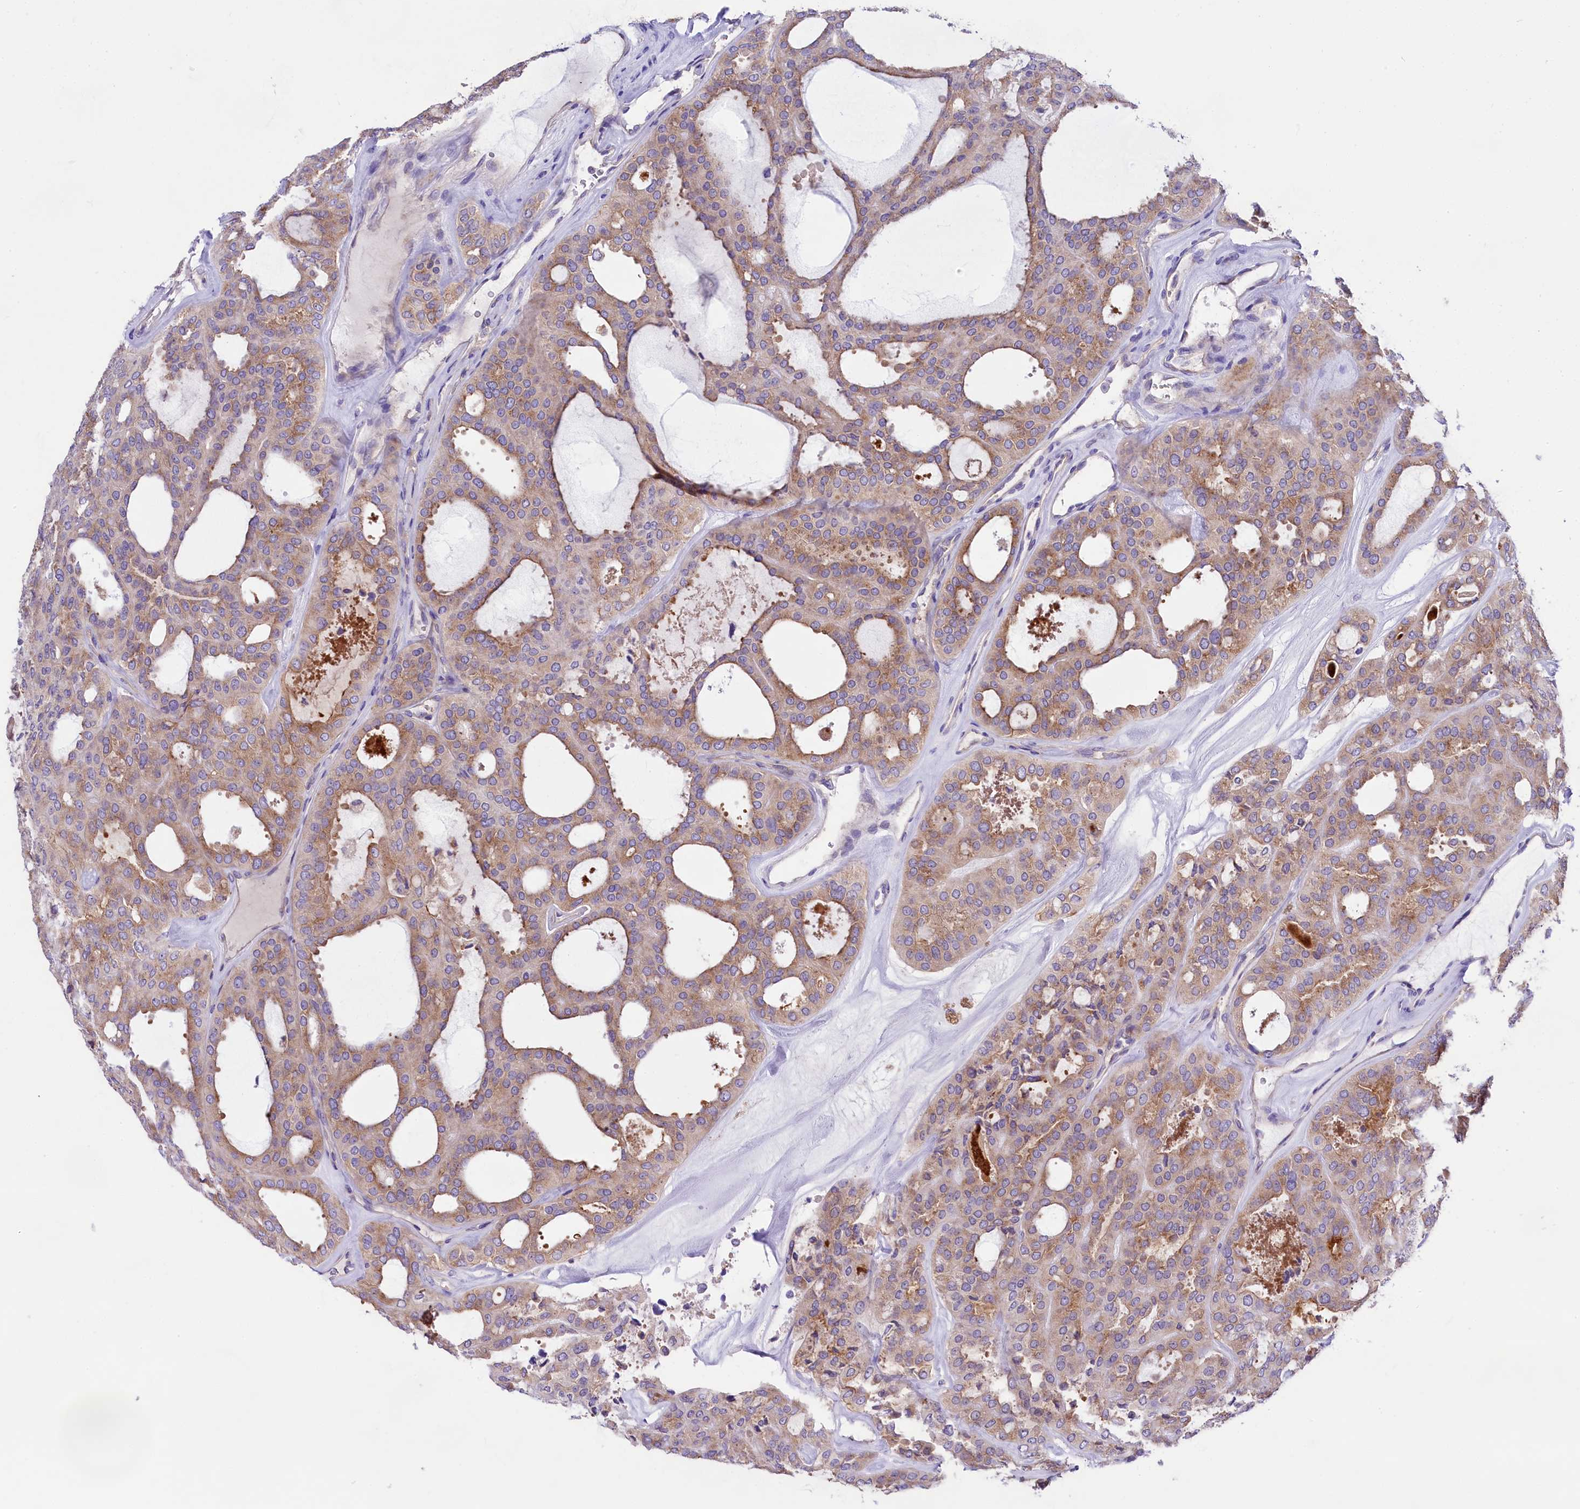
{"staining": {"intensity": "weak", "quantity": "25%-75%", "location": "cytoplasmic/membranous"}, "tissue": "thyroid cancer", "cell_type": "Tumor cells", "image_type": "cancer", "snomed": [{"axis": "morphology", "description": "Follicular adenoma carcinoma, NOS"}, {"axis": "topography", "description": "Thyroid gland"}], "caption": "There is low levels of weak cytoplasmic/membranous expression in tumor cells of thyroid follicular adenoma carcinoma, as demonstrated by immunohistochemical staining (brown color).", "gene": "PEMT", "patient": {"sex": "male", "age": 75}}